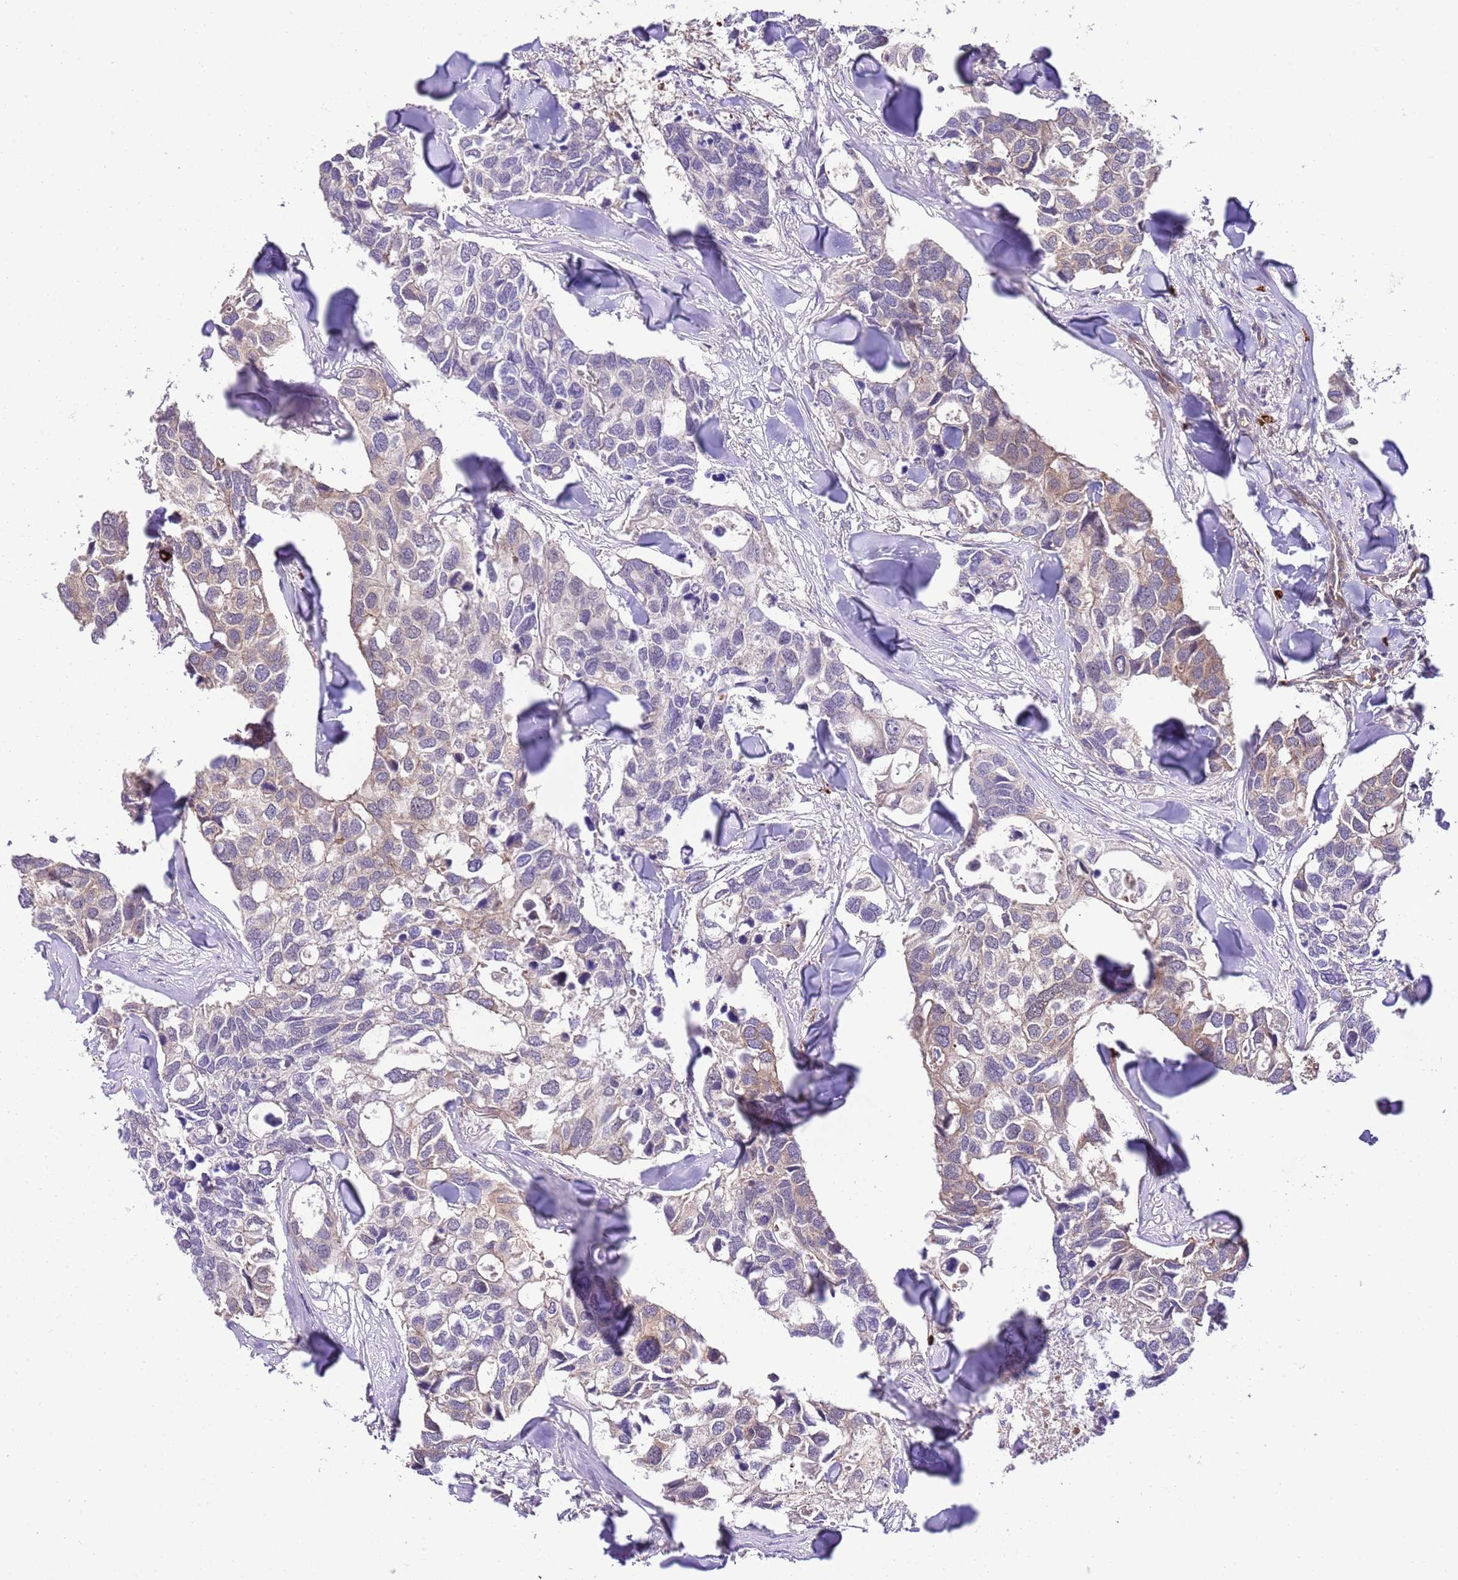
{"staining": {"intensity": "weak", "quantity": "25%-75%", "location": "cytoplasmic/membranous"}, "tissue": "breast cancer", "cell_type": "Tumor cells", "image_type": "cancer", "snomed": [{"axis": "morphology", "description": "Duct carcinoma"}, {"axis": "topography", "description": "Breast"}], "caption": "Immunohistochemical staining of breast infiltrating ductal carcinoma demonstrates weak cytoplasmic/membranous protein staining in approximately 25%-75% of tumor cells.", "gene": "DONSON", "patient": {"sex": "female", "age": 83}}